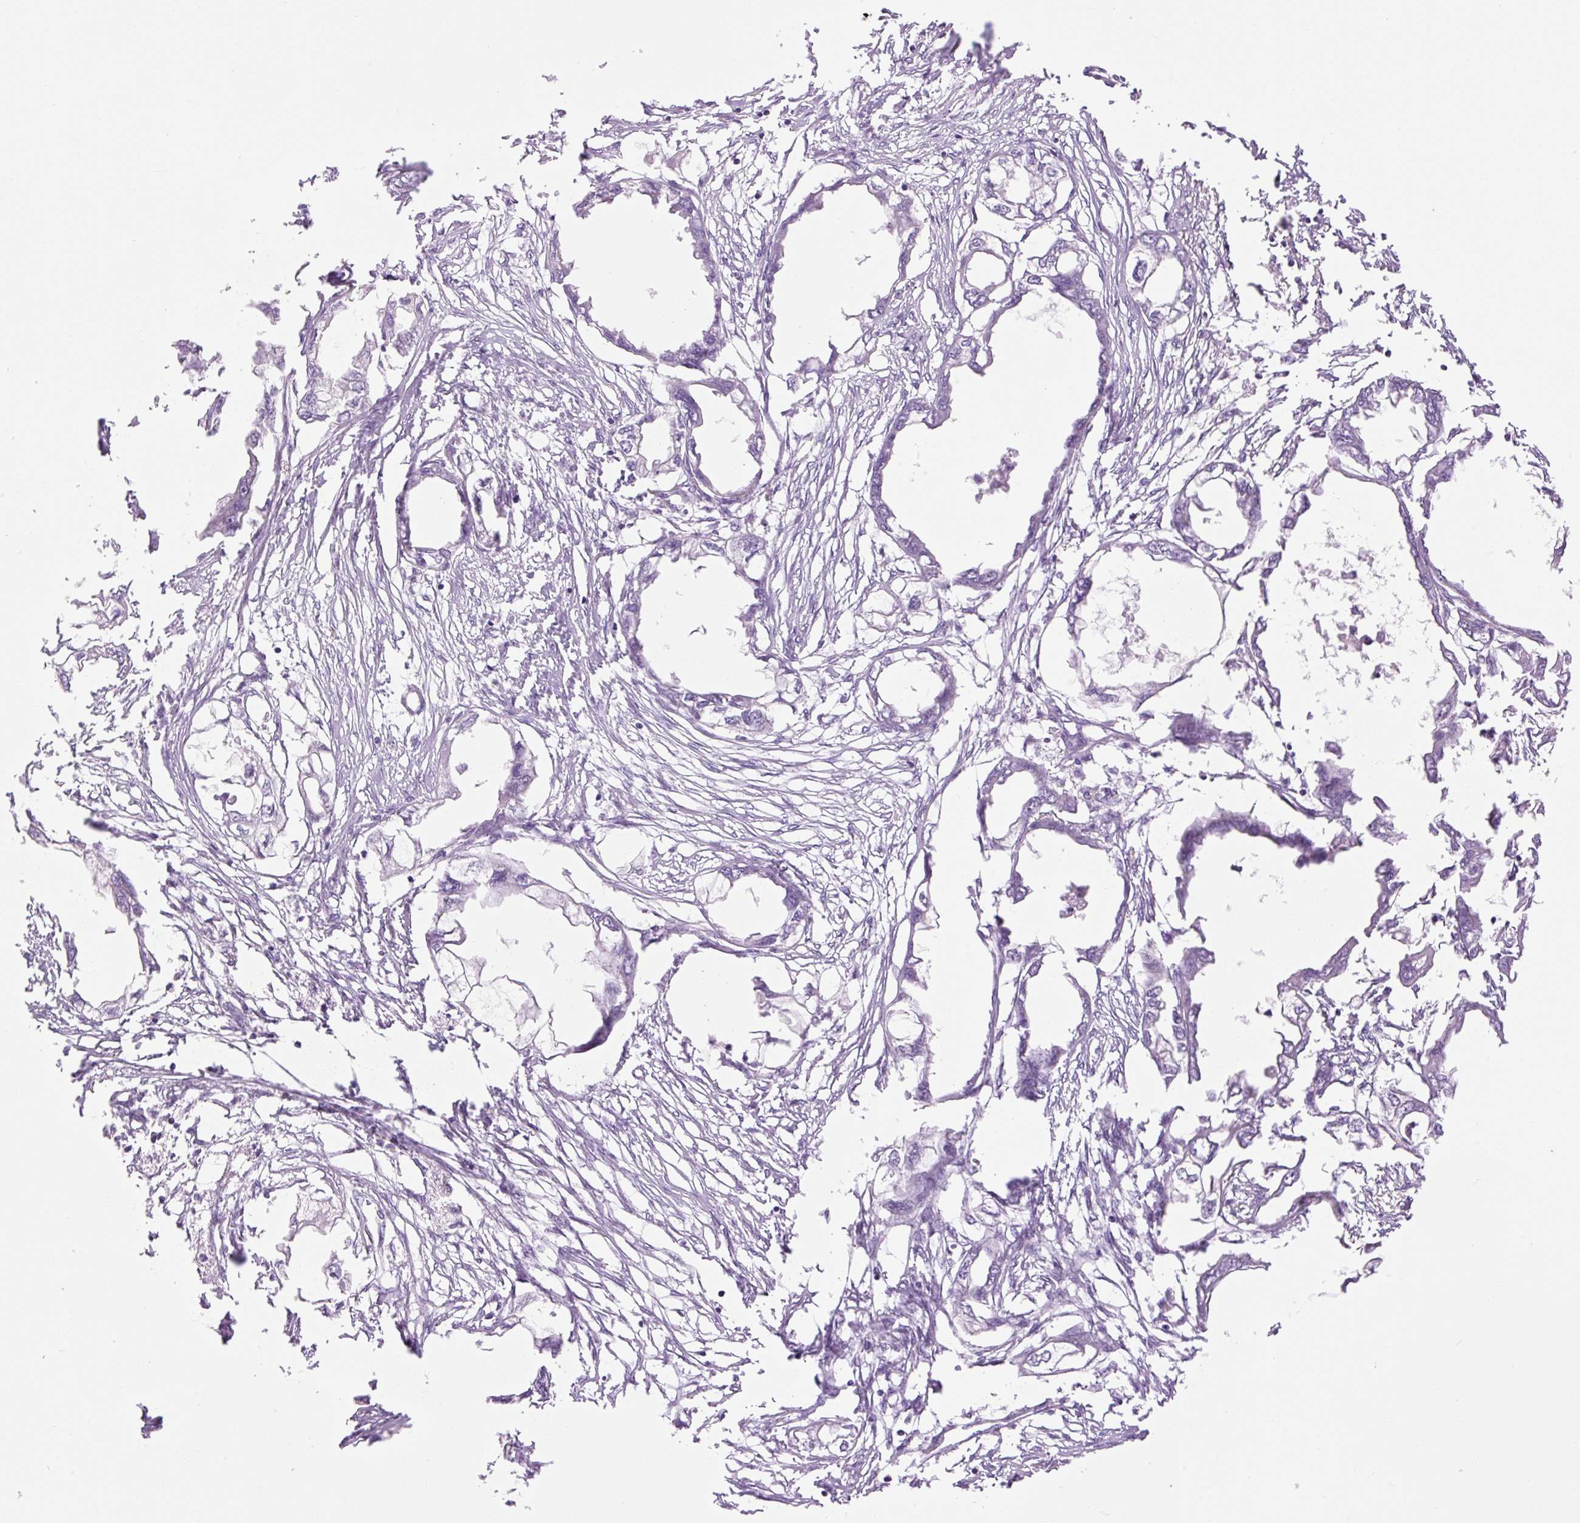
{"staining": {"intensity": "negative", "quantity": "none", "location": "none"}, "tissue": "endometrial cancer", "cell_type": "Tumor cells", "image_type": "cancer", "snomed": [{"axis": "morphology", "description": "Adenocarcinoma, NOS"}, {"axis": "morphology", "description": "Adenocarcinoma, metastatic, NOS"}, {"axis": "topography", "description": "Adipose tissue"}, {"axis": "topography", "description": "Endometrium"}], "caption": "Immunohistochemical staining of human endometrial metastatic adenocarcinoma exhibits no significant positivity in tumor cells.", "gene": "GRID2", "patient": {"sex": "female", "age": 67}}